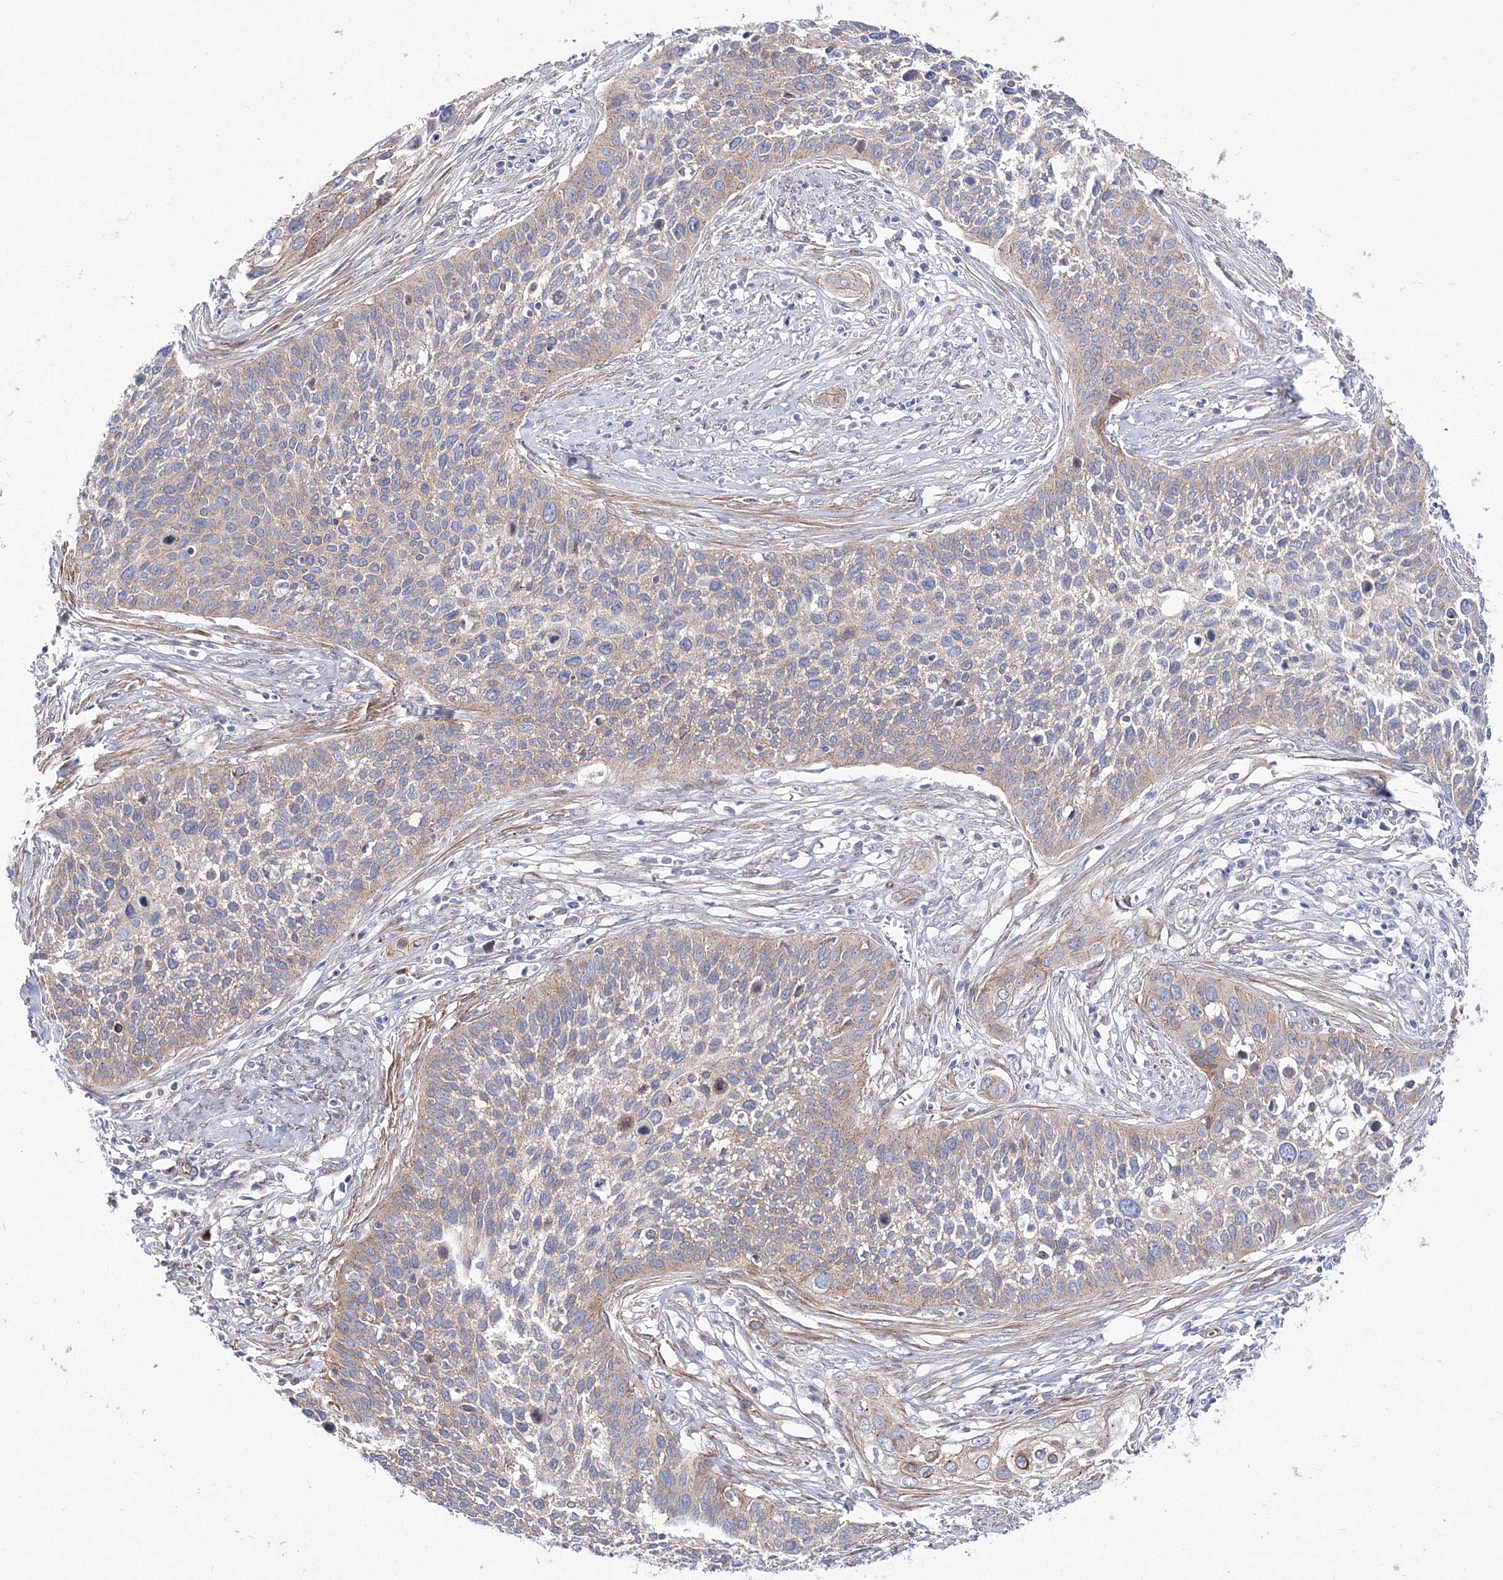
{"staining": {"intensity": "moderate", "quantity": "<25%", "location": "cytoplasmic/membranous"}, "tissue": "cervical cancer", "cell_type": "Tumor cells", "image_type": "cancer", "snomed": [{"axis": "morphology", "description": "Squamous cell carcinoma, NOS"}, {"axis": "topography", "description": "Cervix"}], "caption": "About <25% of tumor cells in human cervical squamous cell carcinoma show moderate cytoplasmic/membranous protein expression as visualized by brown immunohistochemical staining.", "gene": "ARHGAP32", "patient": {"sex": "female", "age": 34}}